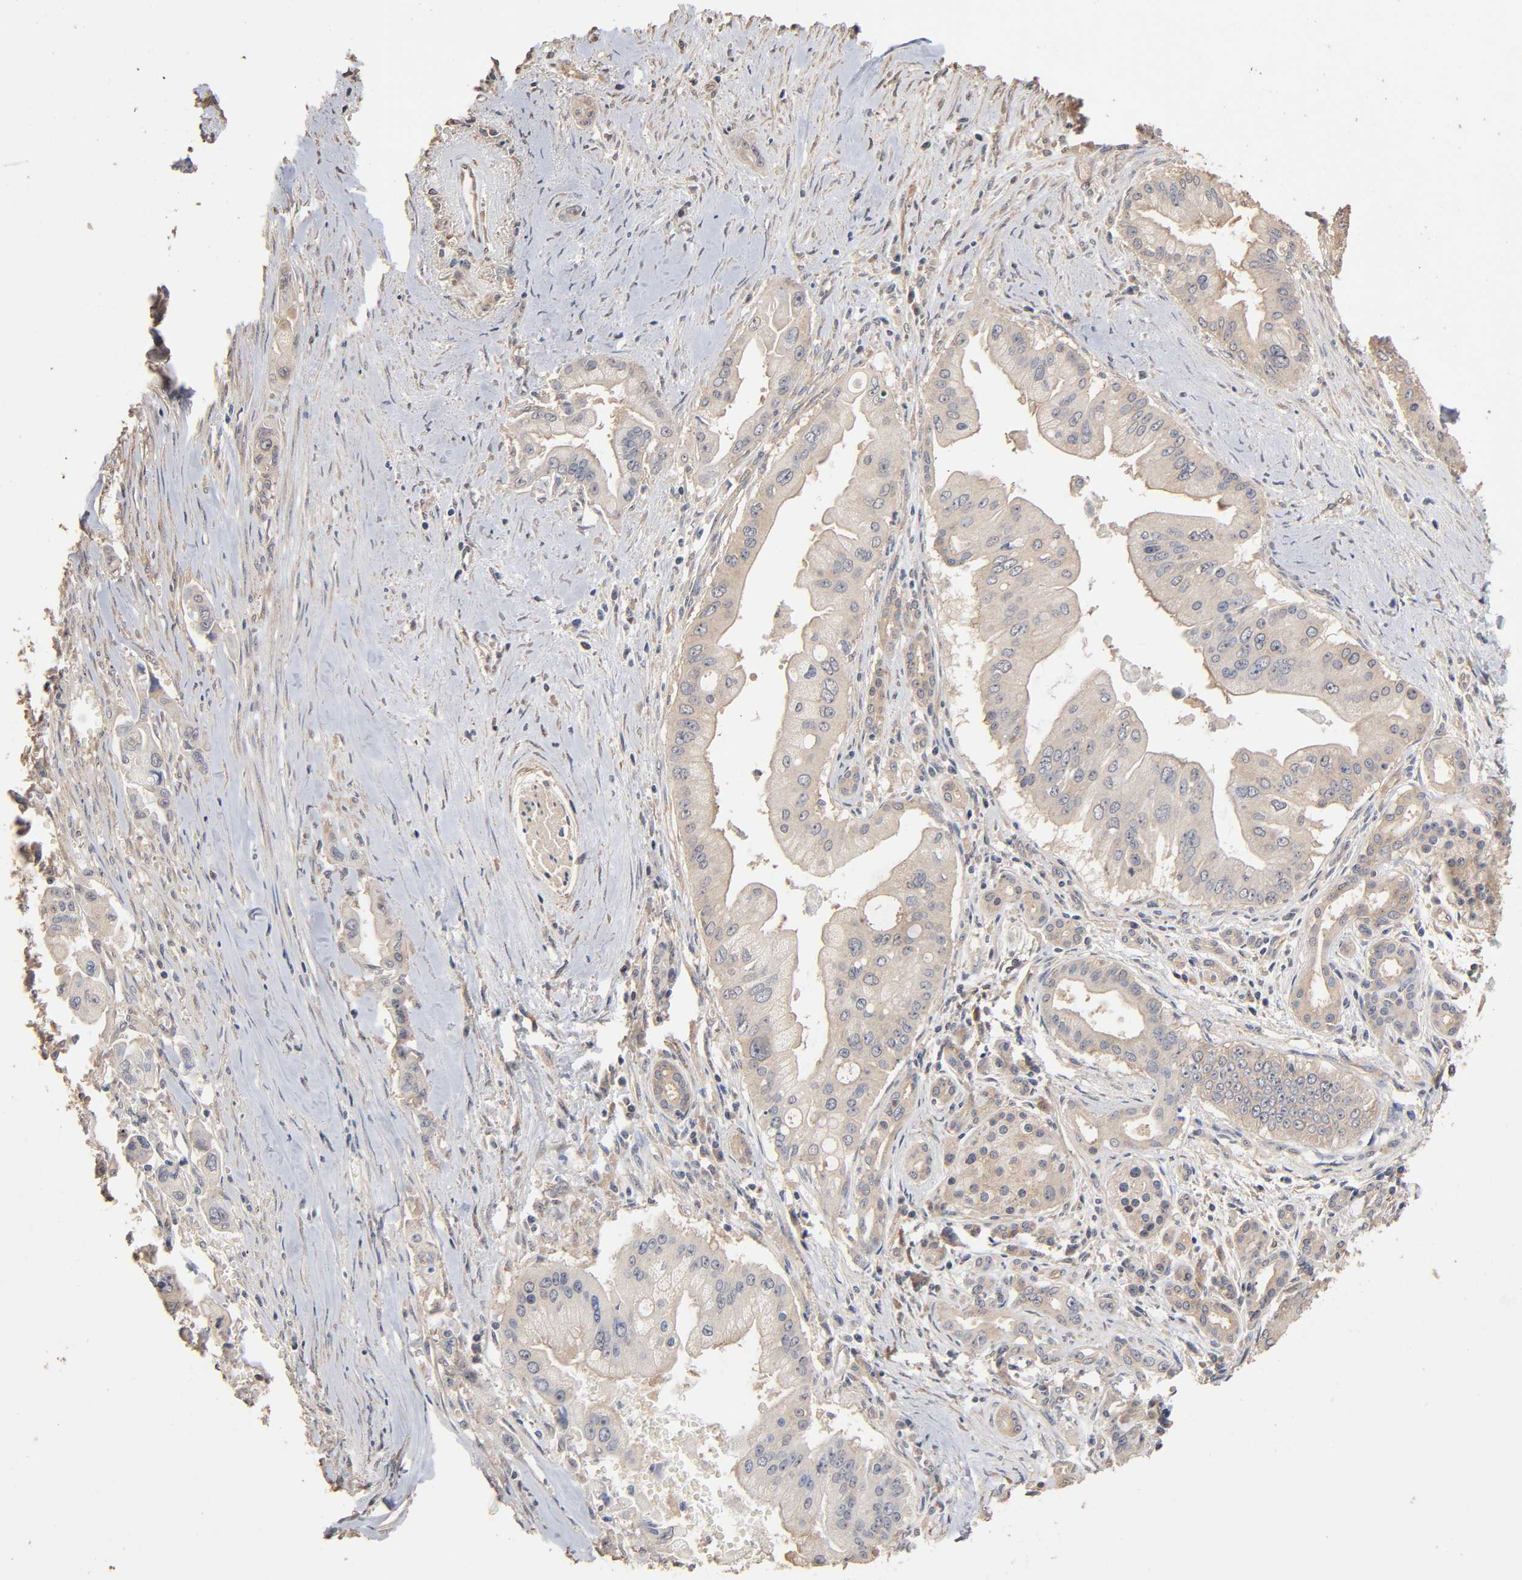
{"staining": {"intensity": "weak", "quantity": ">75%", "location": "cytoplasmic/membranous"}, "tissue": "pancreatic cancer", "cell_type": "Tumor cells", "image_type": "cancer", "snomed": [{"axis": "morphology", "description": "Adenocarcinoma, NOS"}, {"axis": "topography", "description": "Pancreas"}], "caption": "Tumor cells reveal low levels of weak cytoplasmic/membranous positivity in about >75% of cells in human pancreatic cancer (adenocarcinoma). The staining was performed using DAB (3,3'-diaminobenzidine), with brown indicating positive protein expression. Nuclei are stained blue with hematoxylin.", "gene": "ARHGEF7", "patient": {"sex": "male", "age": 59}}